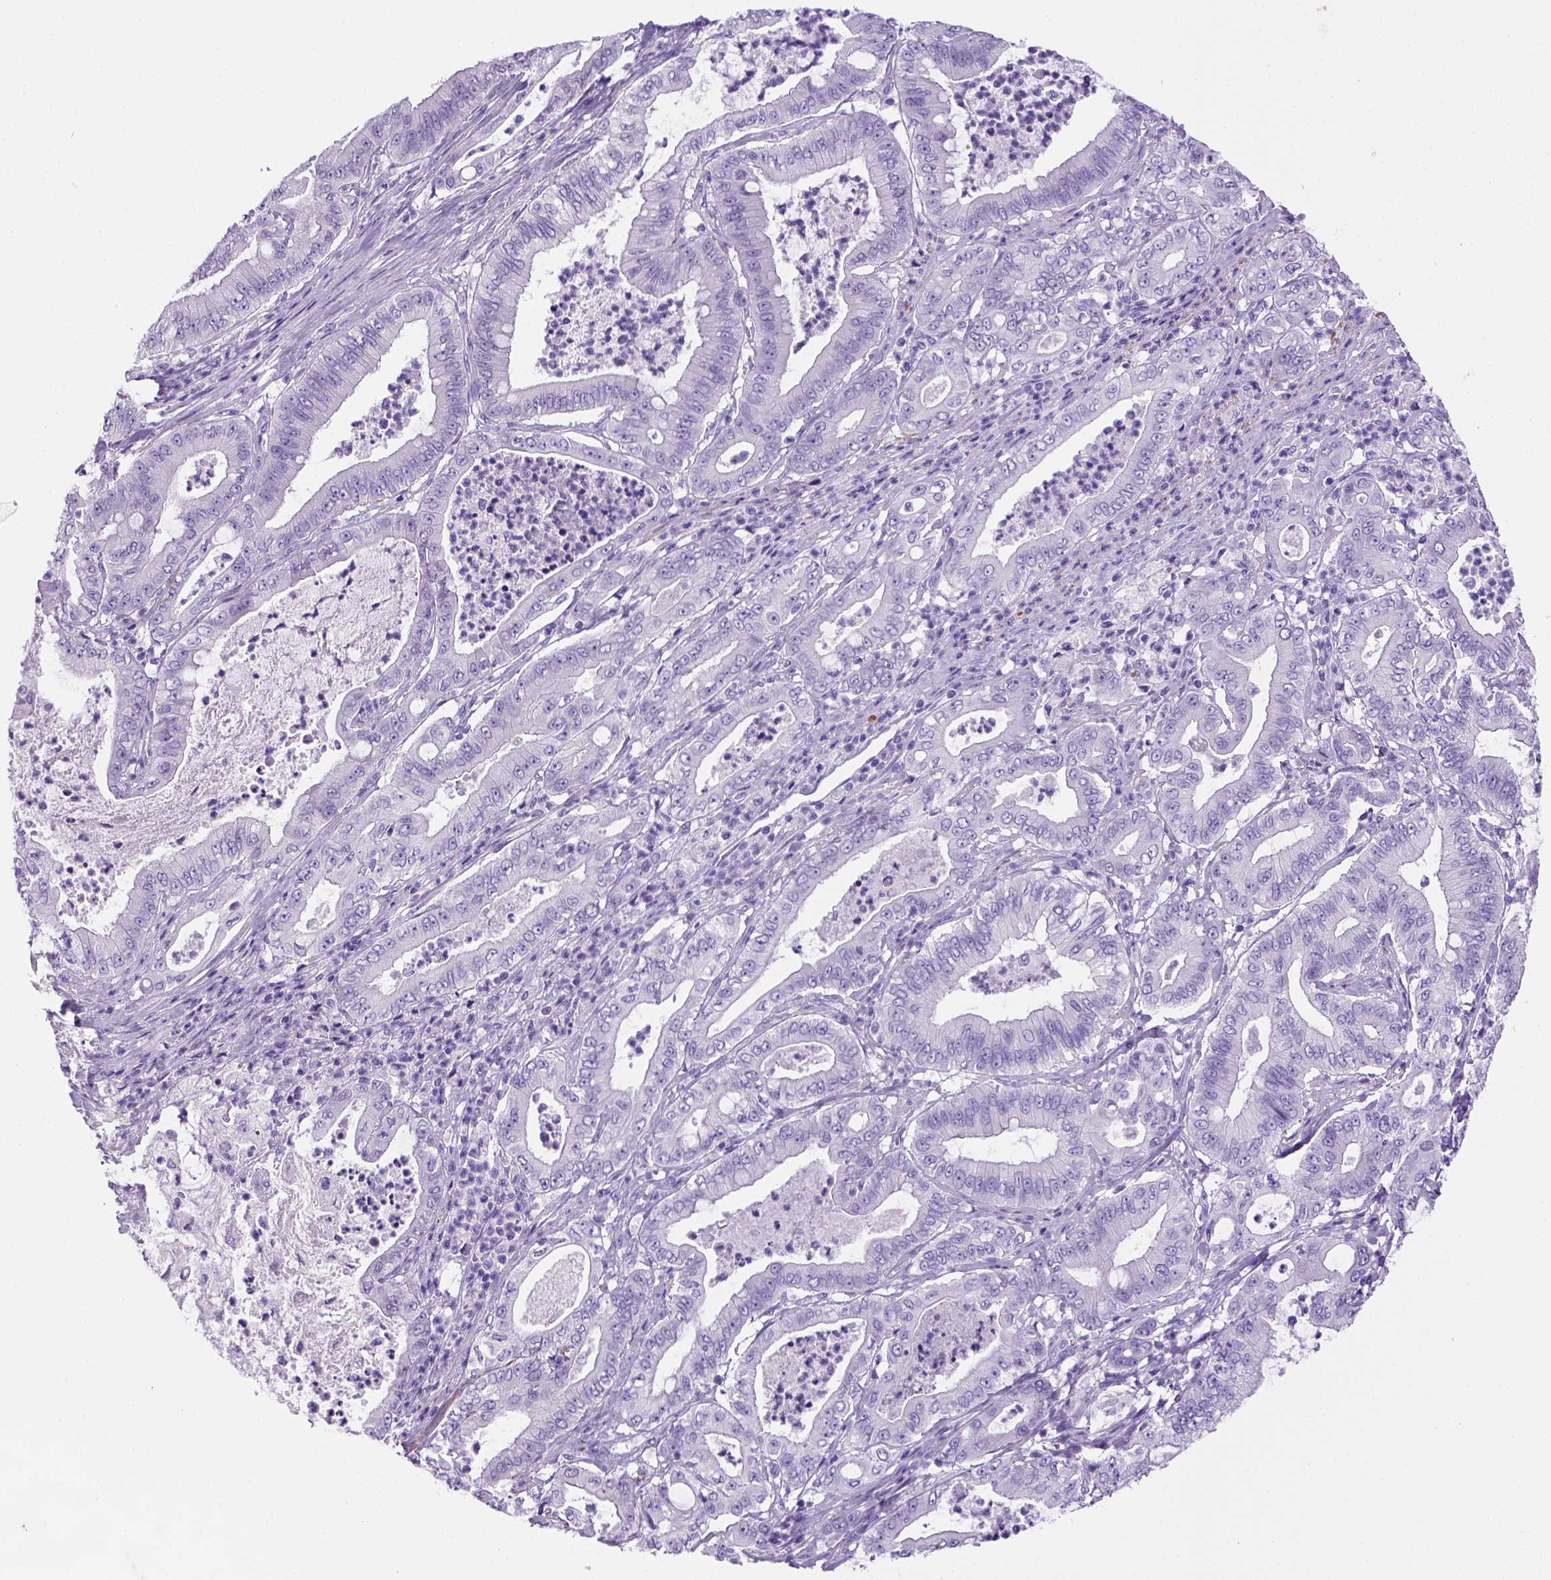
{"staining": {"intensity": "negative", "quantity": "none", "location": "none"}, "tissue": "pancreatic cancer", "cell_type": "Tumor cells", "image_type": "cancer", "snomed": [{"axis": "morphology", "description": "Adenocarcinoma, NOS"}, {"axis": "topography", "description": "Pancreas"}], "caption": "Human pancreatic adenocarcinoma stained for a protein using immunohistochemistry (IHC) exhibits no positivity in tumor cells.", "gene": "ARHGEF33", "patient": {"sex": "male", "age": 71}}